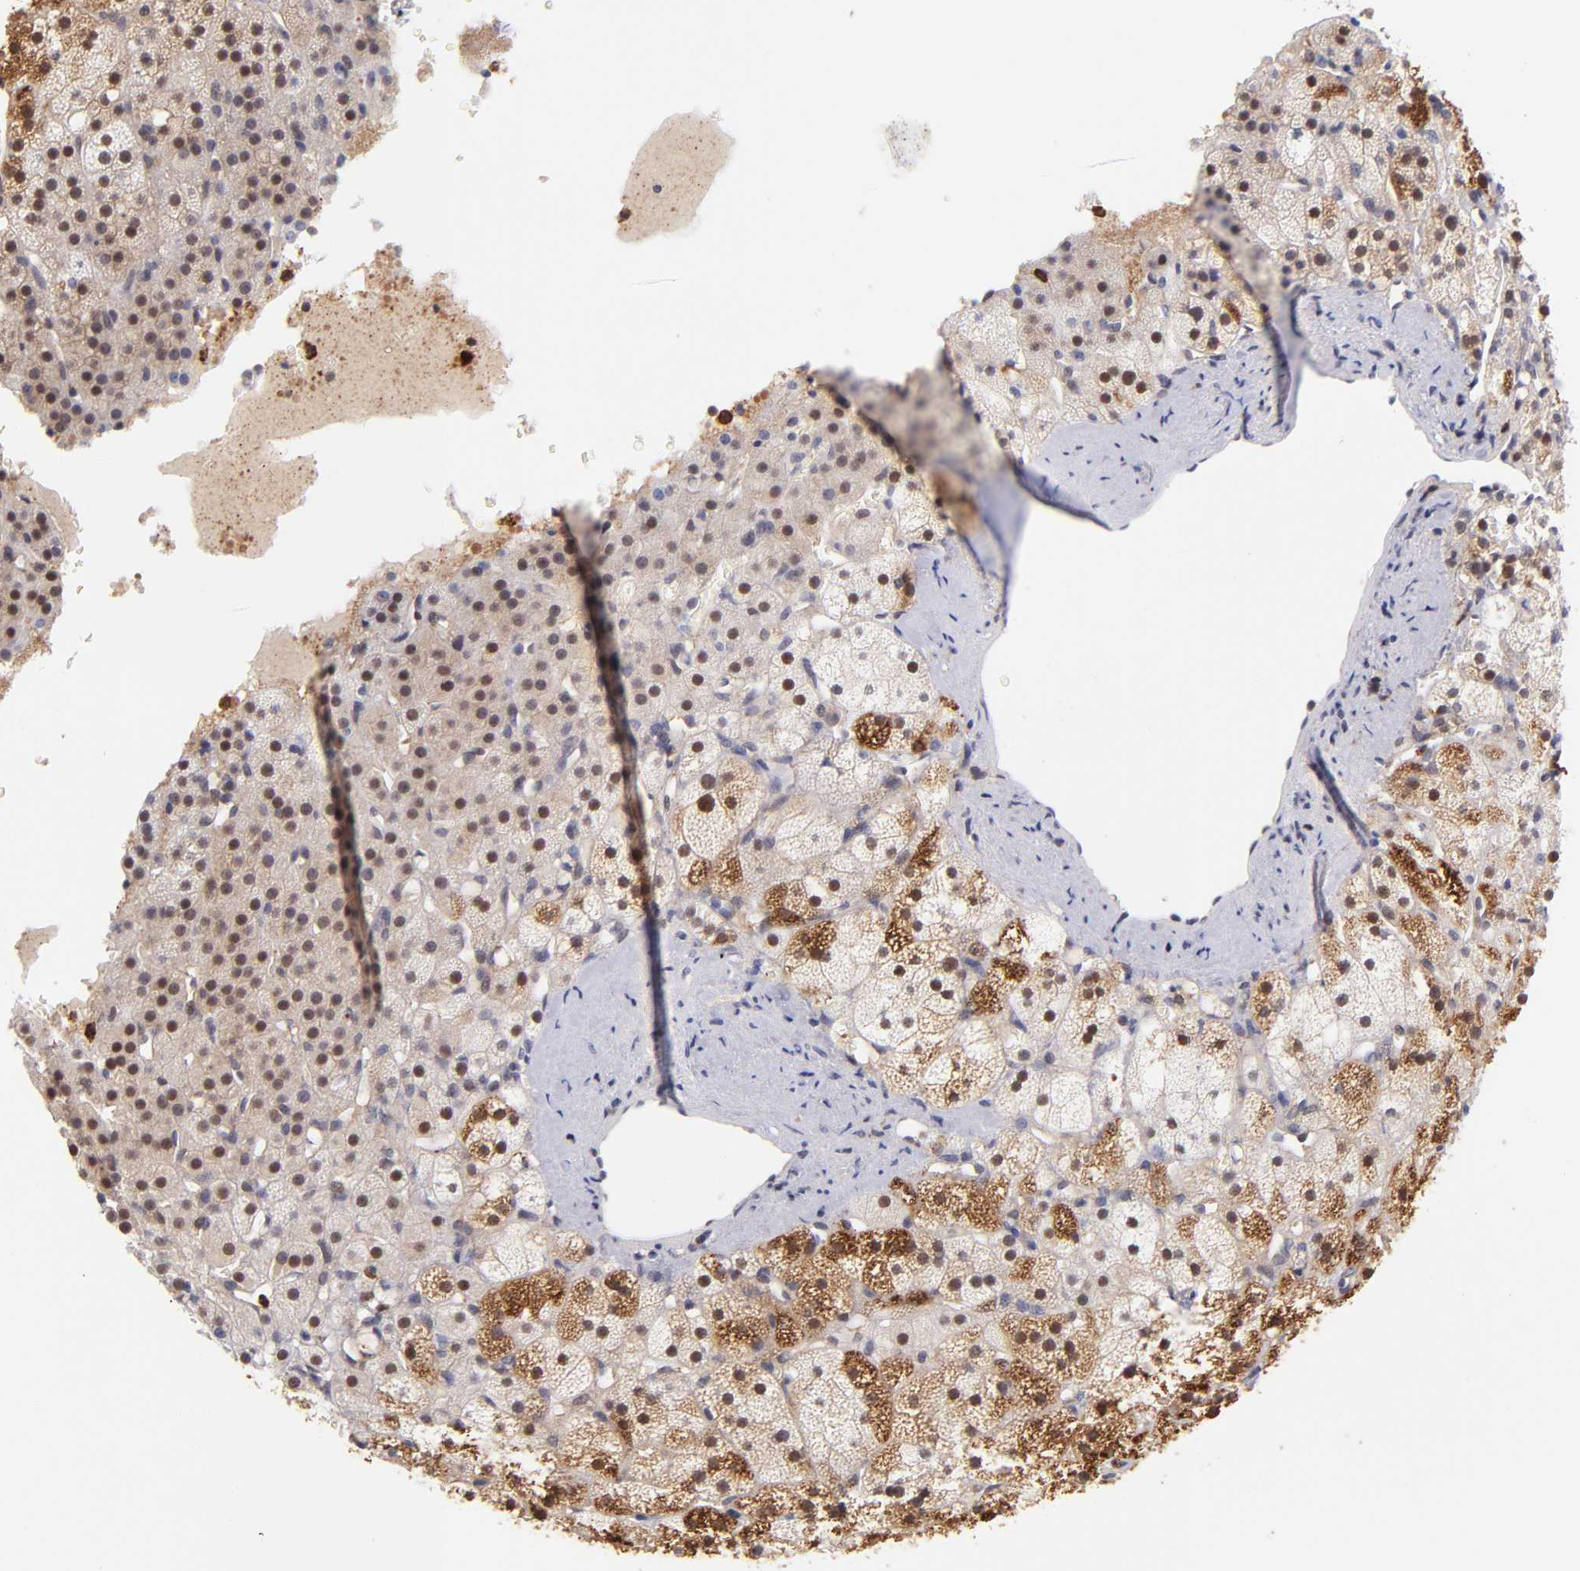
{"staining": {"intensity": "strong", "quantity": "25%-75%", "location": "cytoplasmic/membranous,nuclear"}, "tissue": "adrenal gland", "cell_type": "Glandular cells", "image_type": "normal", "snomed": [{"axis": "morphology", "description": "Normal tissue, NOS"}, {"axis": "topography", "description": "Adrenal gland"}], "caption": "IHC of normal human adrenal gland reveals high levels of strong cytoplasmic/membranous,nuclear expression in approximately 25%-75% of glandular cells.", "gene": "YWHAB", "patient": {"sex": "male", "age": 35}}